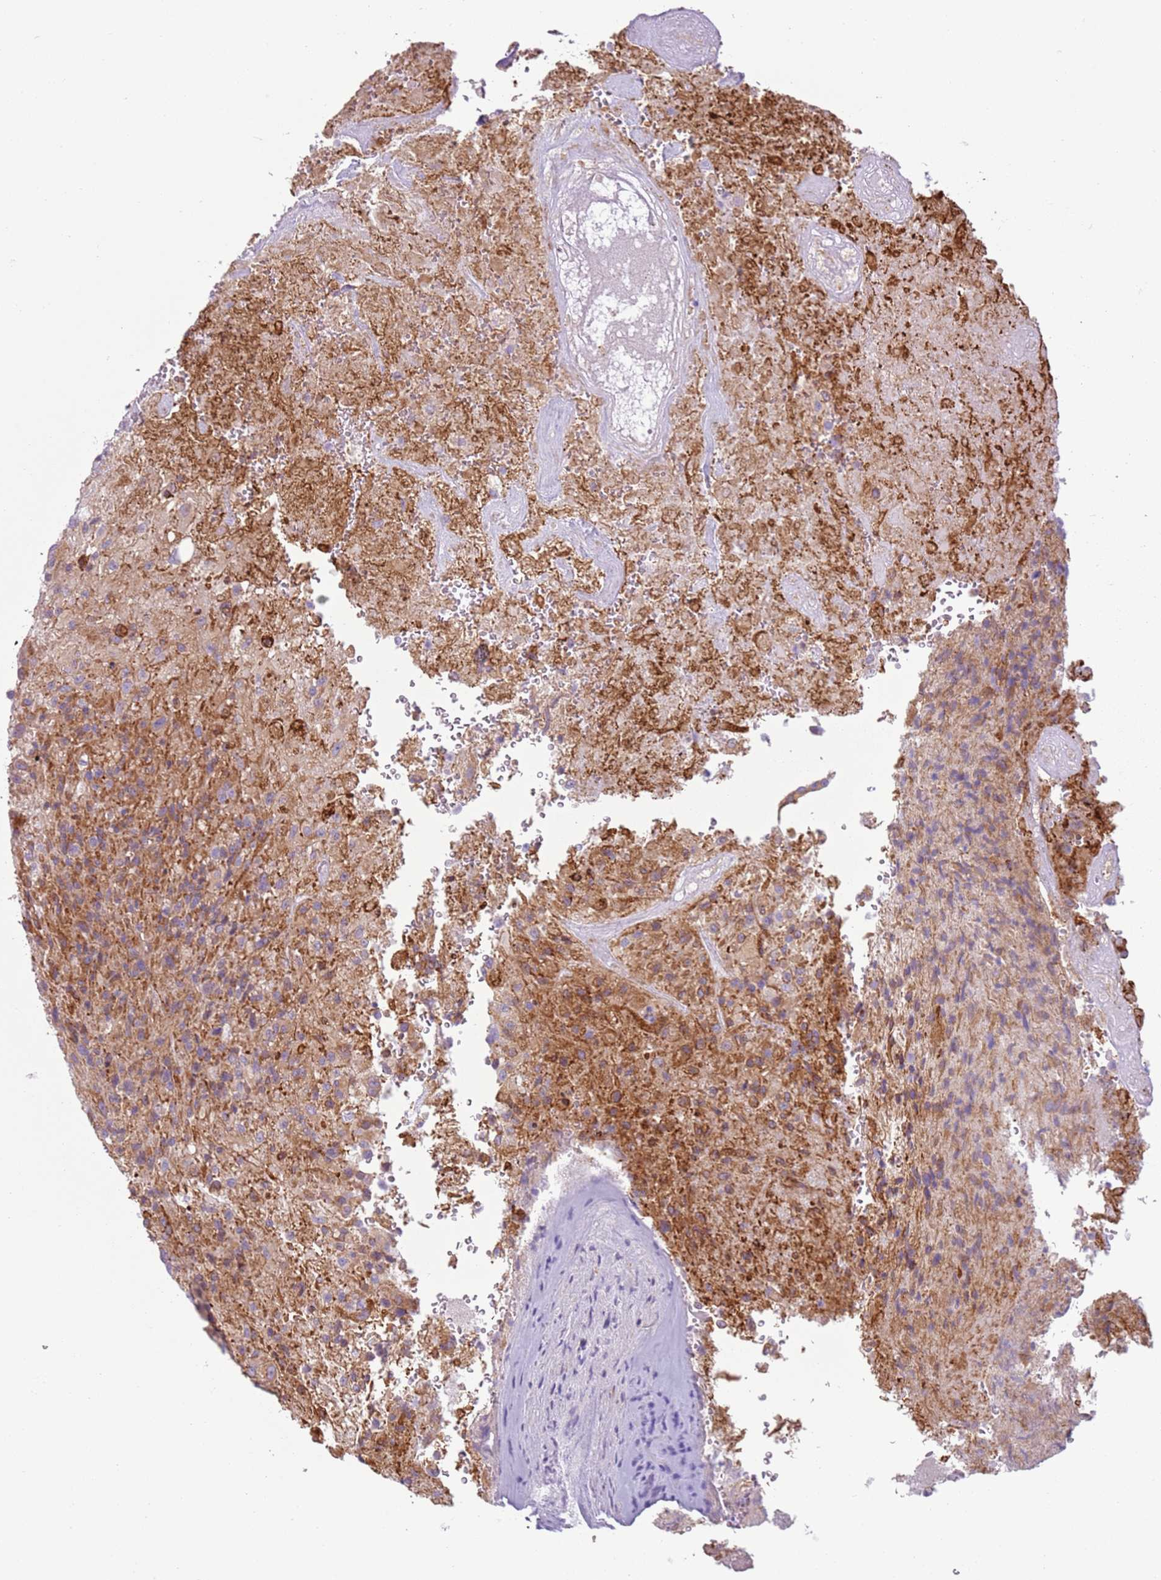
{"staining": {"intensity": "moderate", "quantity": "25%-75%", "location": "cytoplasmic/membranous"}, "tissue": "glioma", "cell_type": "Tumor cells", "image_type": "cancer", "snomed": [{"axis": "morphology", "description": "Normal tissue, NOS"}, {"axis": "morphology", "description": "Glioma, malignant, High grade"}, {"axis": "topography", "description": "Cerebral cortex"}], "caption": "An image showing moderate cytoplasmic/membranous positivity in about 25%-75% of tumor cells in glioma, as visualized by brown immunohistochemical staining.", "gene": "OAF", "patient": {"sex": "male", "age": 56}}